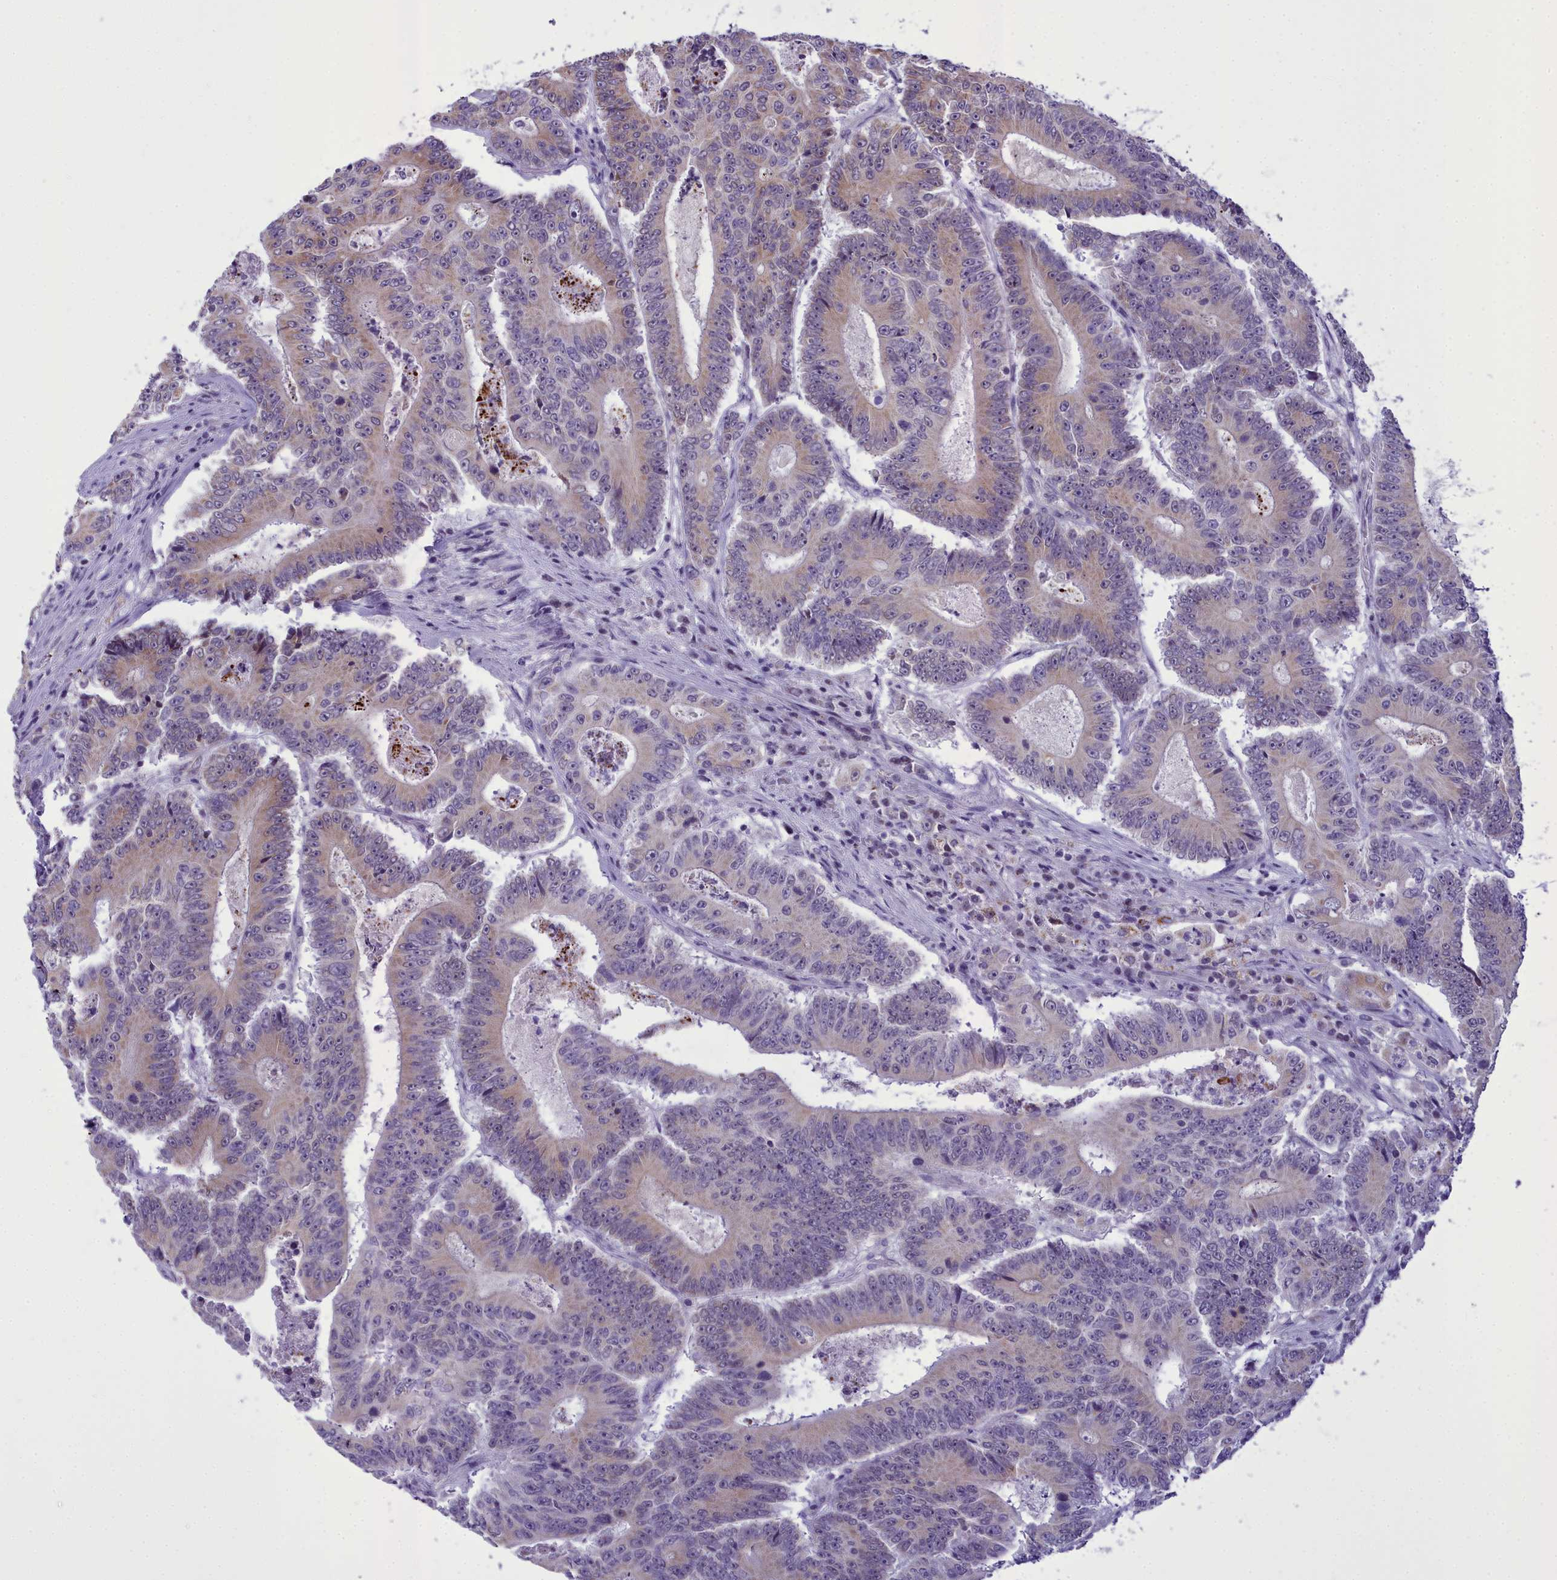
{"staining": {"intensity": "weak", "quantity": "25%-75%", "location": "cytoplasmic/membranous"}, "tissue": "colorectal cancer", "cell_type": "Tumor cells", "image_type": "cancer", "snomed": [{"axis": "morphology", "description": "Adenocarcinoma, NOS"}, {"axis": "topography", "description": "Colon"}], "caption": "Weak cytoplasmic/membranous protein expression is seen in about 25%-75% of tumor cells in colorectal cancer. Nuclei are stained in blue.", "gene": "B9D2", "patient": {"sex": "male", "age": 83}}